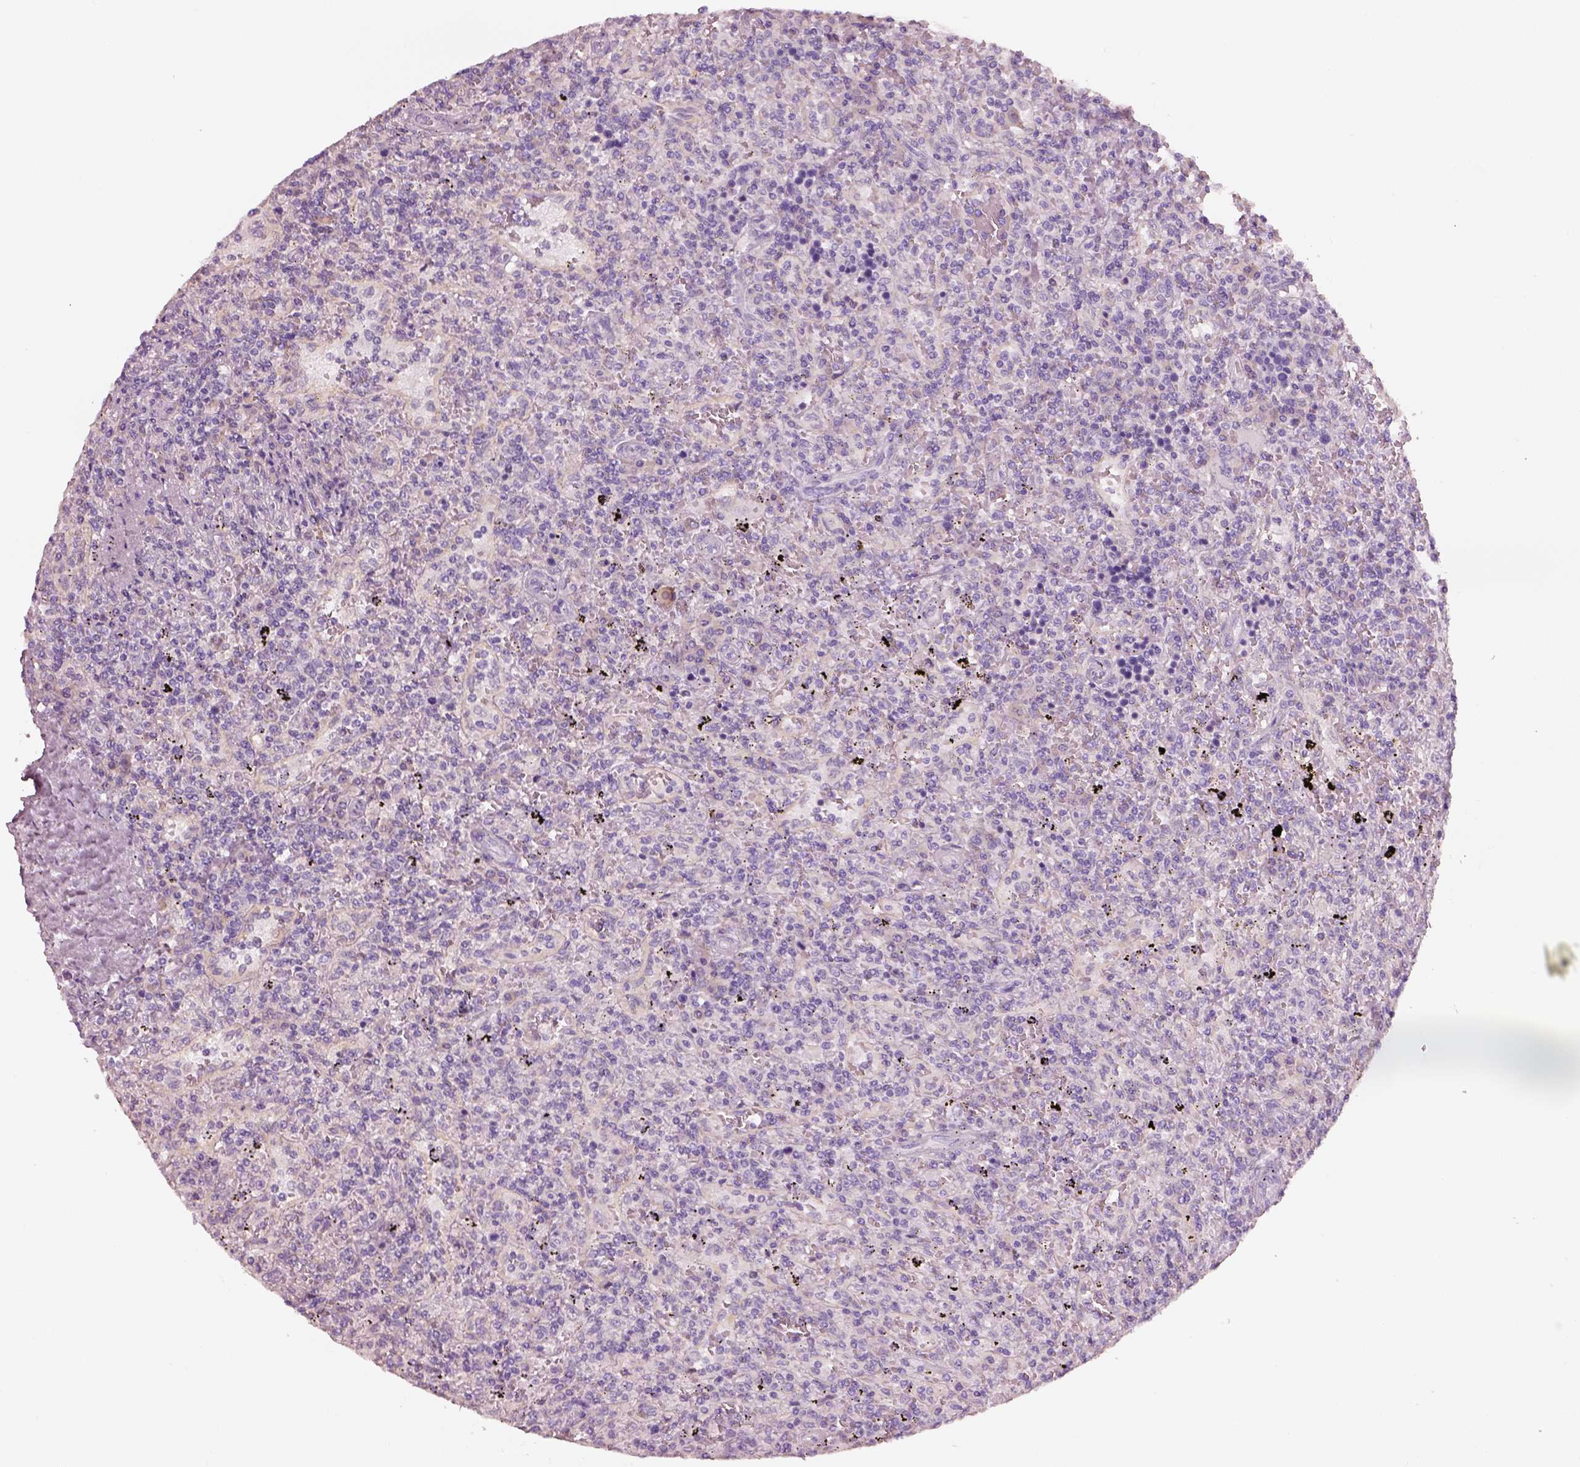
{"staining": {"intensity": "negative", "quantity": "none", "location": "none"}, "tissue": "lymphoma", "cell_type": "Tumor cells", "image_type": "cancer", "snomed": [{"axis": "morphology", "description": "Malignant lymphoma, non-Hodgkin's type, Low grade"}, {"axis": "topography", "description": "Spleen"}], "caption": "The micrograph shows no staining of tumor cells in low-grade malignant lymphoma, non-Hodgkin's type.", "gene": "PNOC", "patient": {"sex": "male", "age": 62}}